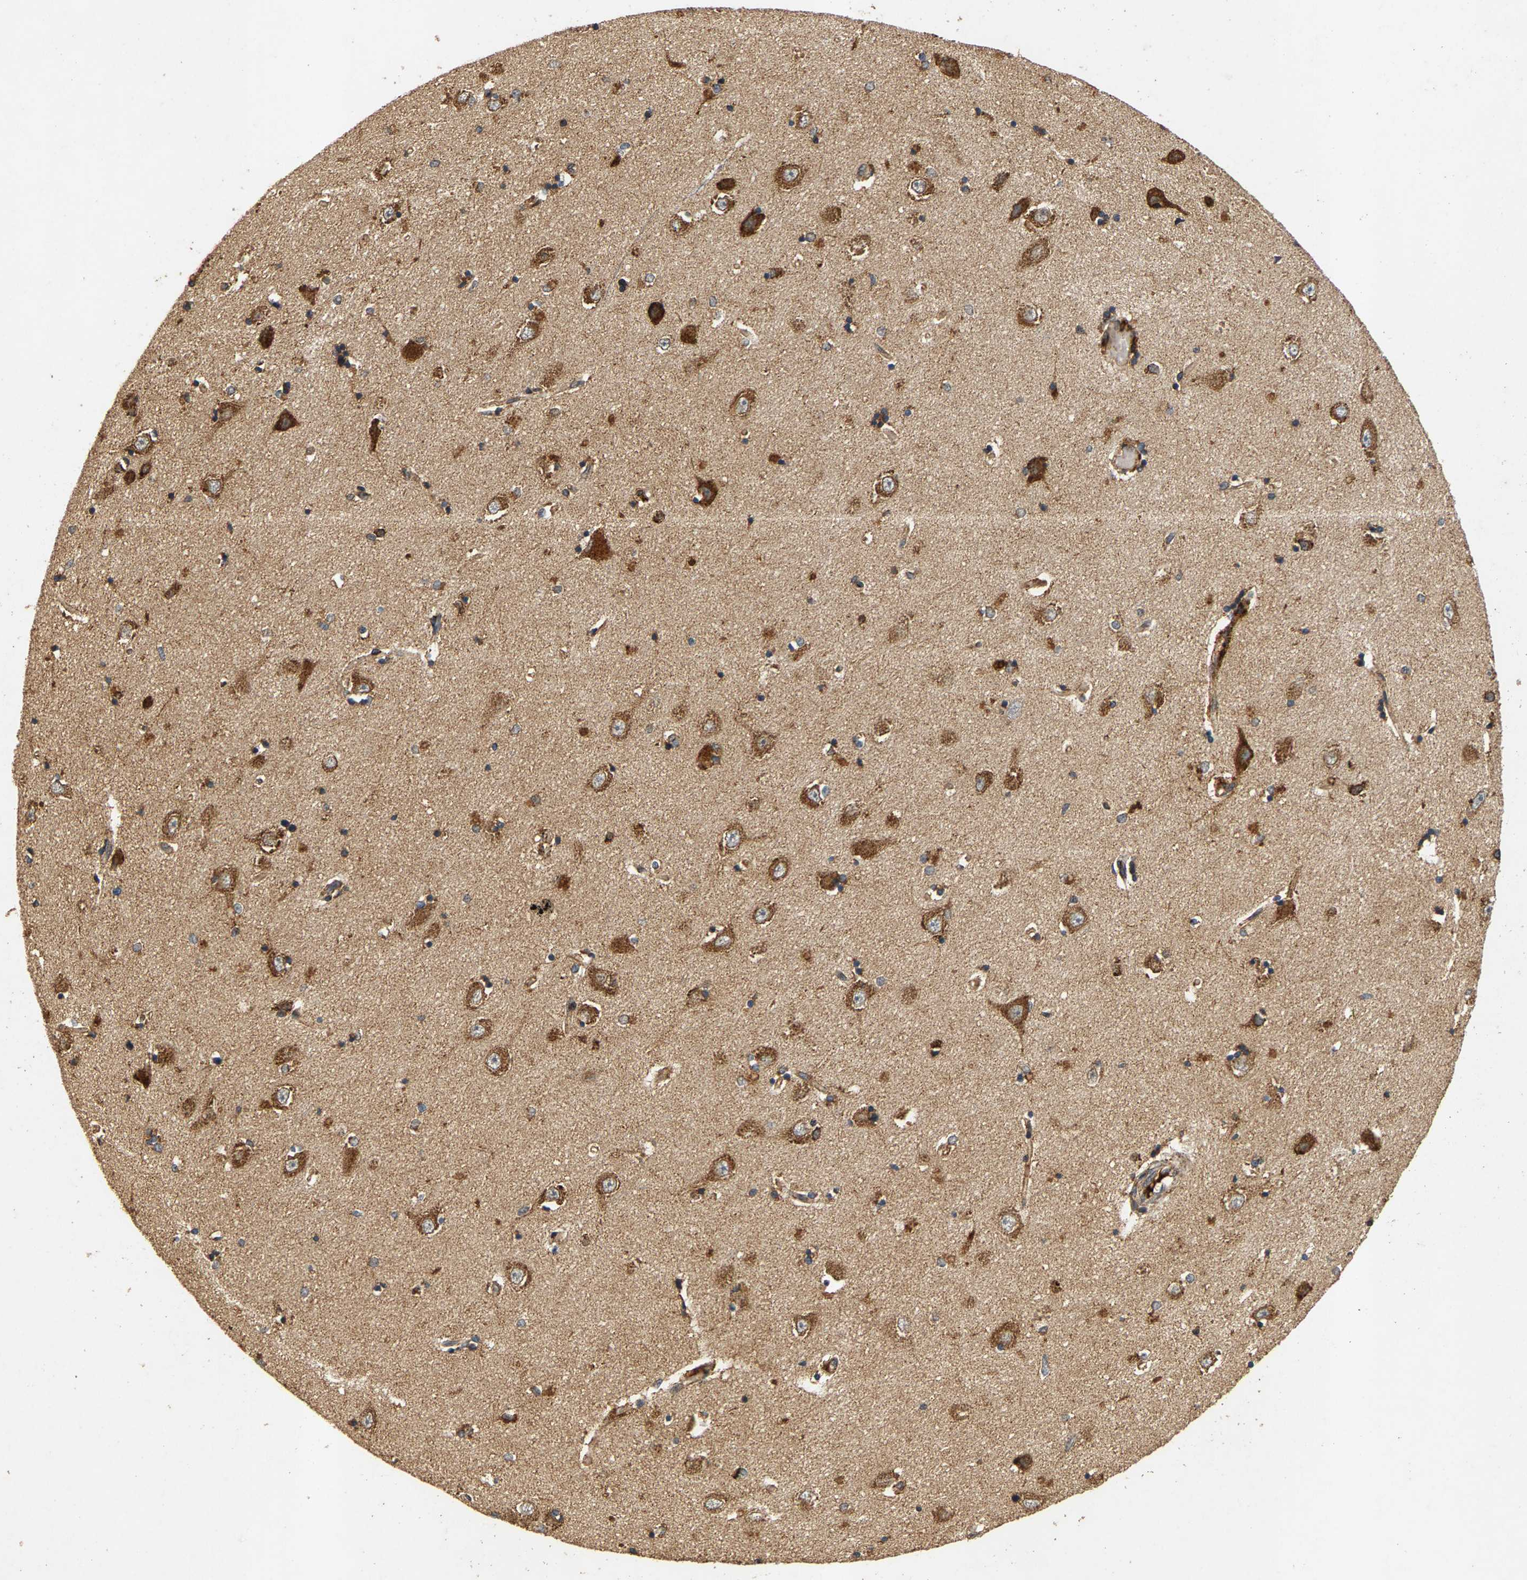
{"staining": {"intensity": "weak", "quantity": ">75%", "location": "cytoplasmic/membranous"}, "tissue": "hippocampus", "cell_type": "Glial cells", "image_type": "normal", "snomed": [{"axis": "morphology", "description": "Normal tissue, NOS"}, {"axis": "topography", "description": "Hippocampus"}], "caption": "A histopathology image of hippocampus stained for a protein shows weak cytoplasmic/membranous brown staining in glial cells. (DAB (3,3'-diaminobenzidine) IHC with brightfield microscopy, high magnification).", "gene": "CIDEC", "patient": {"sex": "male", "age": 45}}